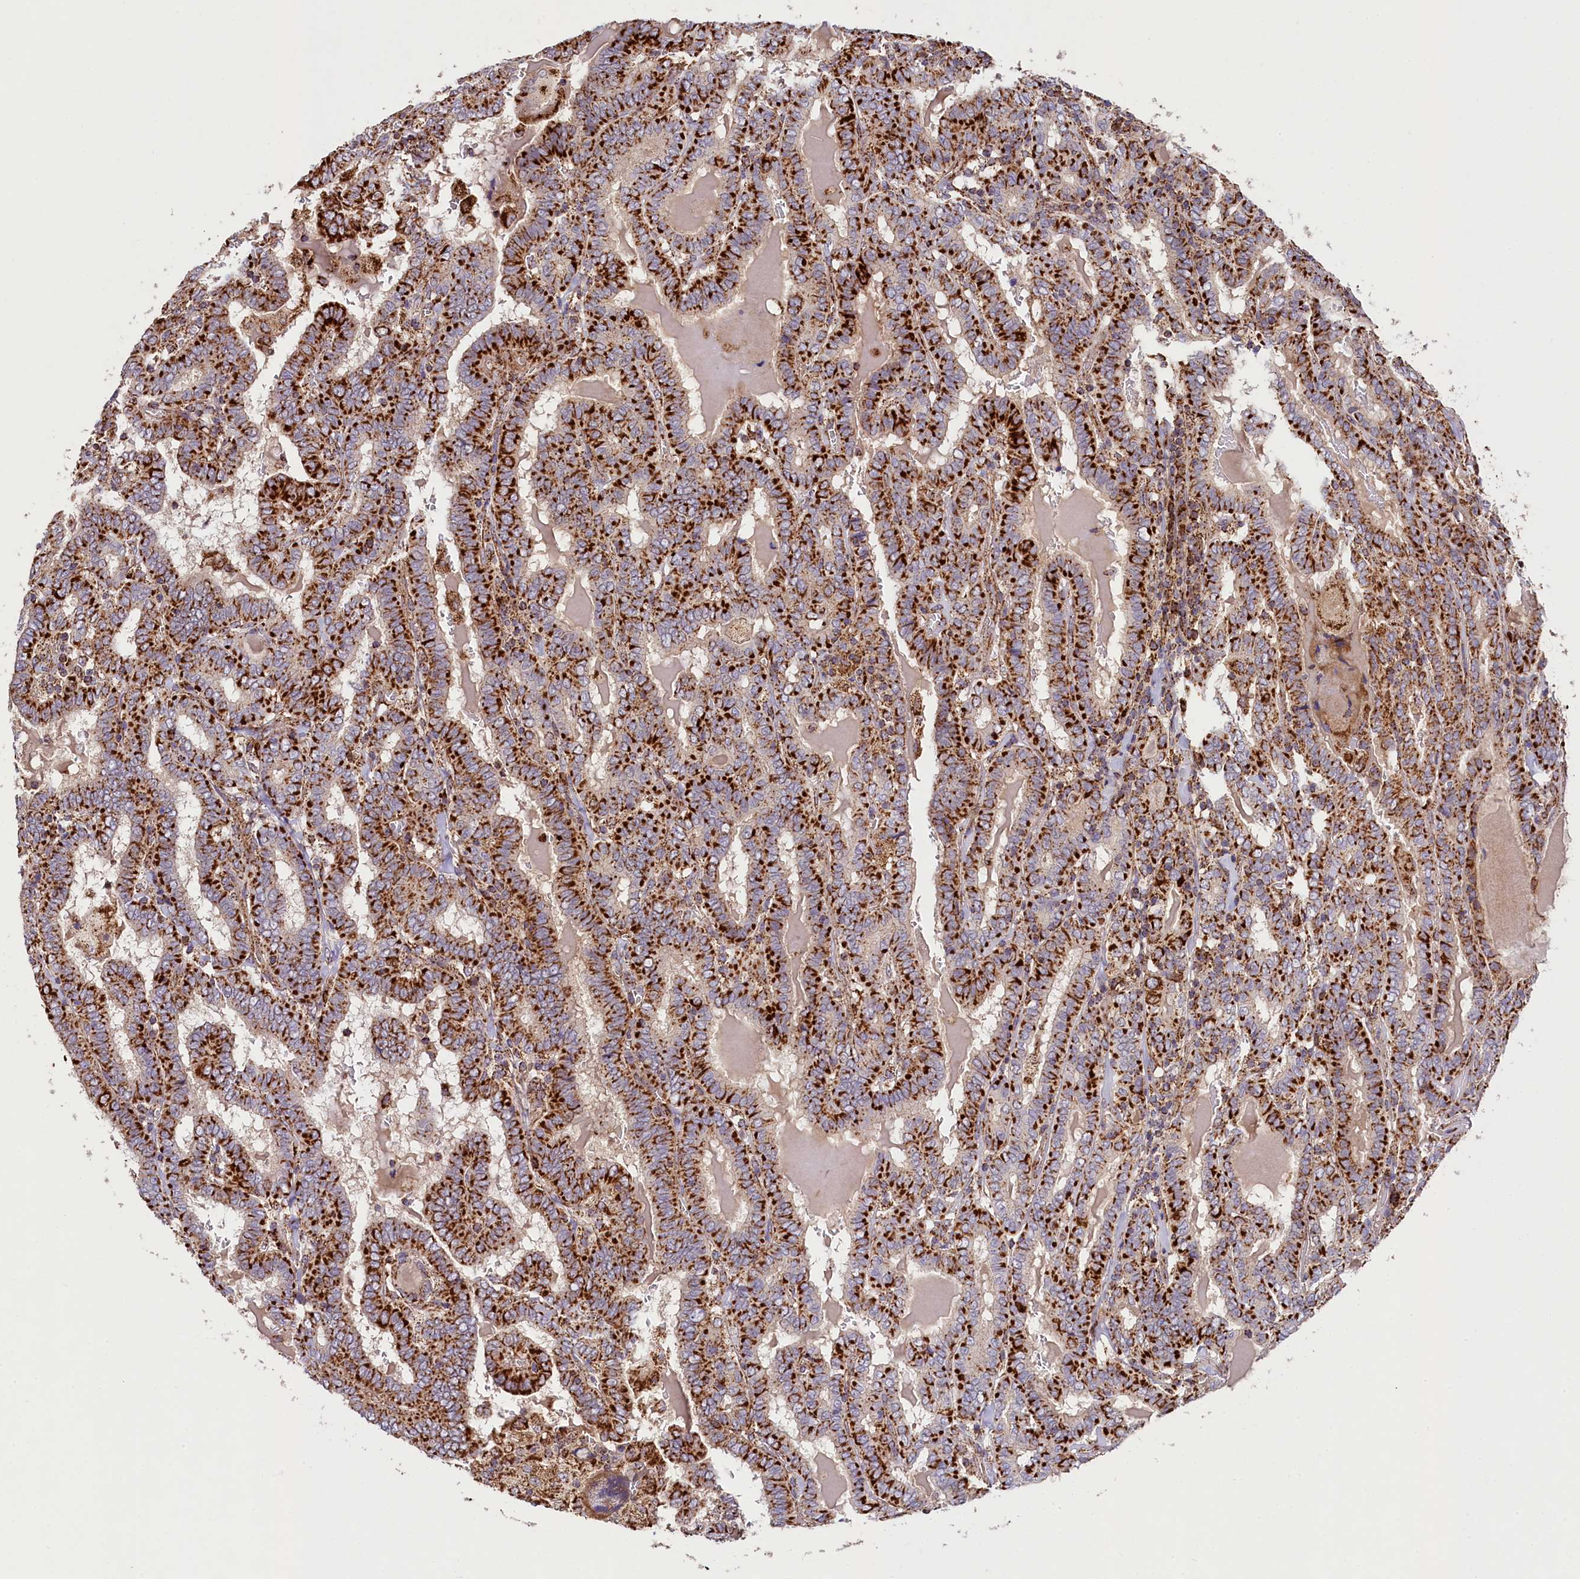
{"staining": {"intensity": "strong", "quantity": ">75%", "location": "cytoplasmic/membranous"}, "tissue": "thyroid cancer", "cell_type": "Tumor cells", "image_type": "cancer", "snomed": [{"axis": "morphology", "description": "Papillary adenocarcinoma, NOS"}, {"axis": "topography", "description": "Thyroid gland"}], "caption": "Immunohistochemistry histopathology image of papillary adenocarcinoma (thyroid) stained for a protein (brown), which demonstrates high levels of strong cytoplasmic/membranous expression in approximately >75% of tumor cells.", "gene": "CLYBL", "patient": {"sex": "female", "age": 72}}